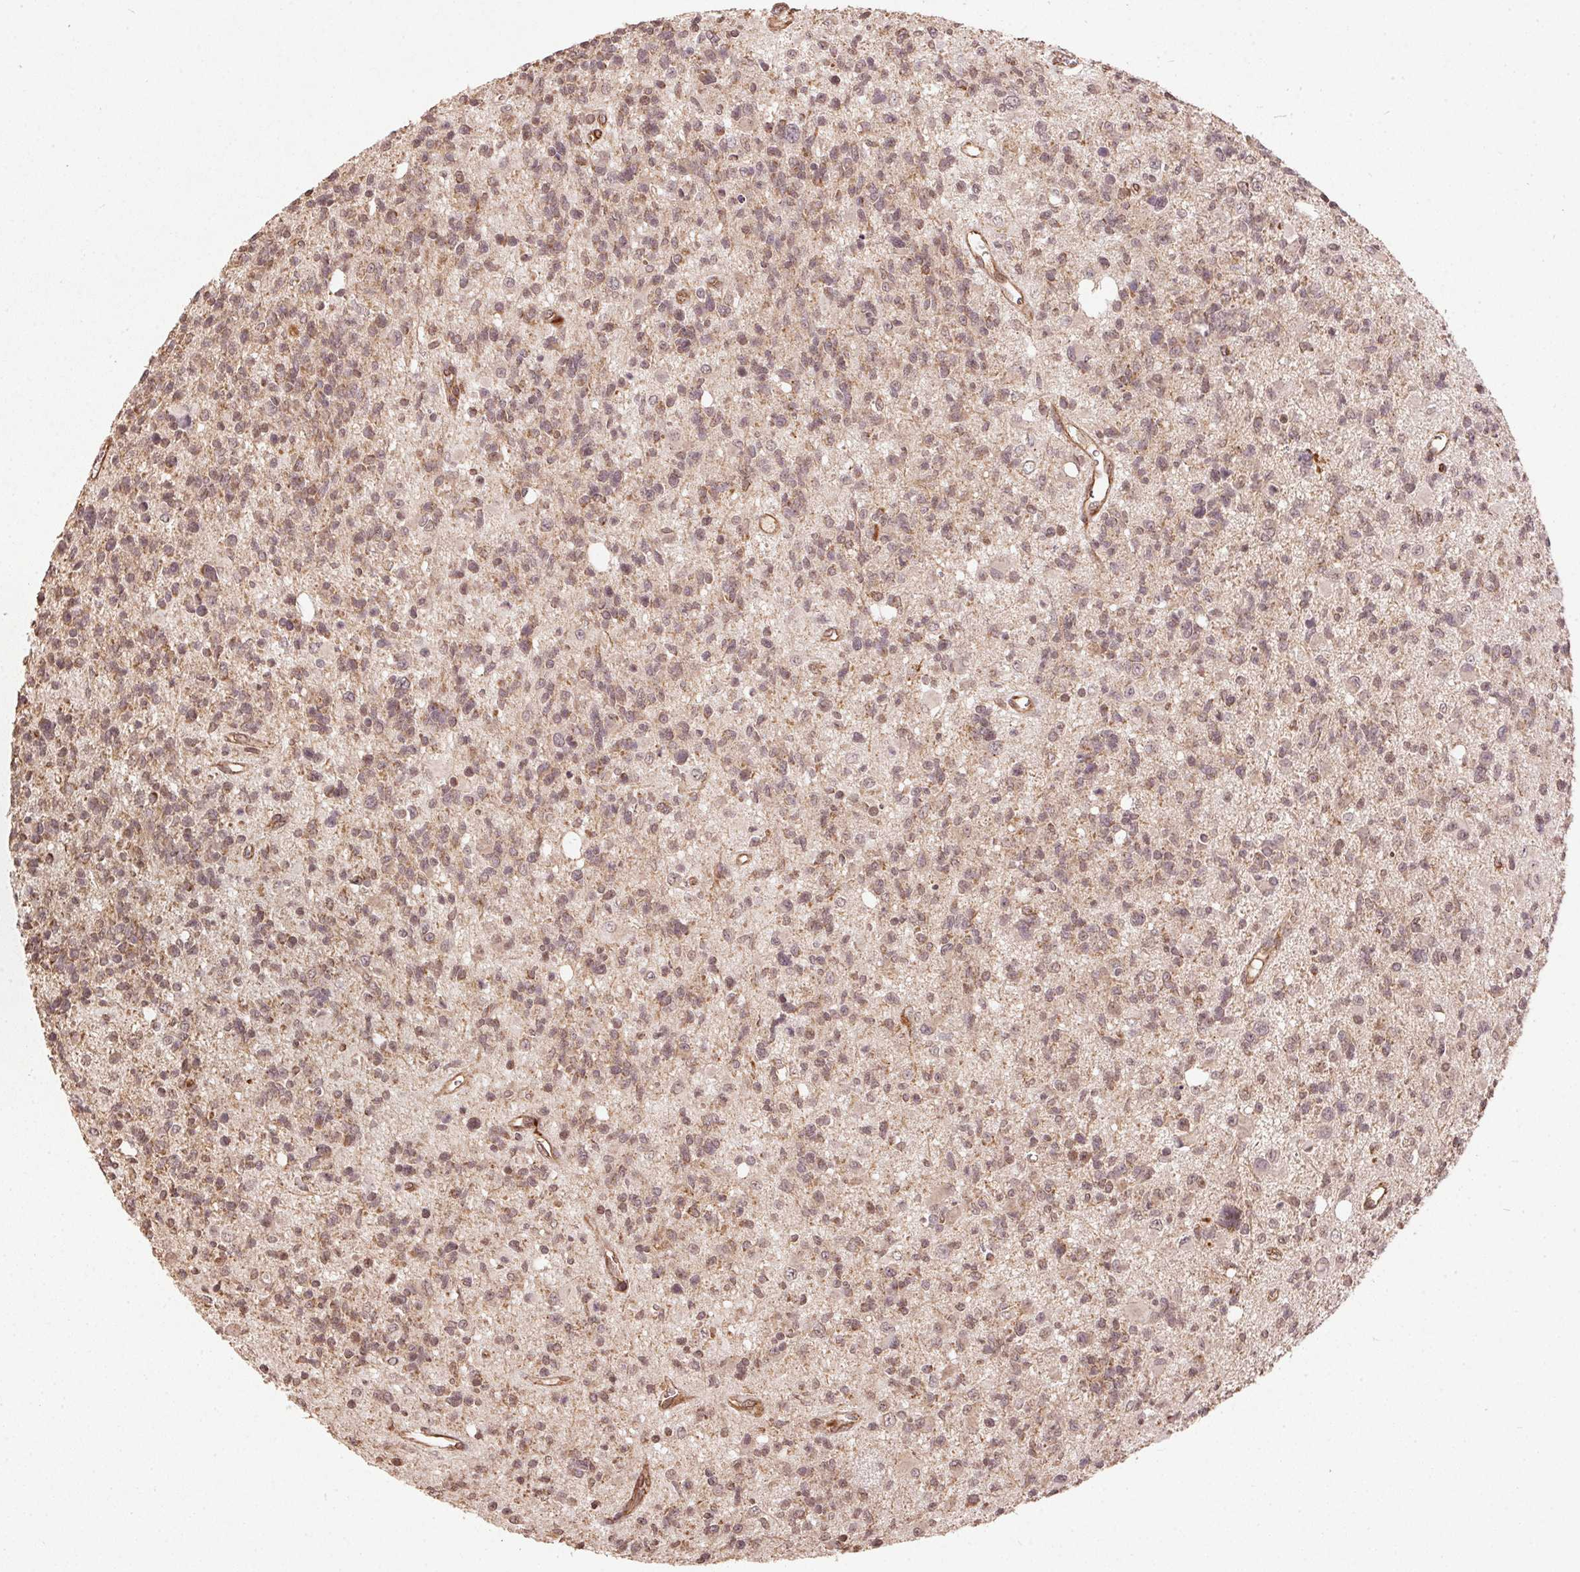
{"staining": {"intensity": "weak", "quantity": ">75%", "location": "cytoplasmic/membranous"}, "tissue": "glioma", "cell_type": "Tumor cells", "image_type": "cancer", "snomed": [{"axis": "morphology", "description": "Glioma, malignant, High grade"}, {"axis": "topography", "description": "Brain"}], "caption": "Immunohistochemical staining of high-grade glioma (malignant) demonstrates low levels of weak cytoplasmic/membranous protein staining in about >75% of tumor cells.", "gene": "SPRED2", "patient": {"sex": "male", "age": 29}}